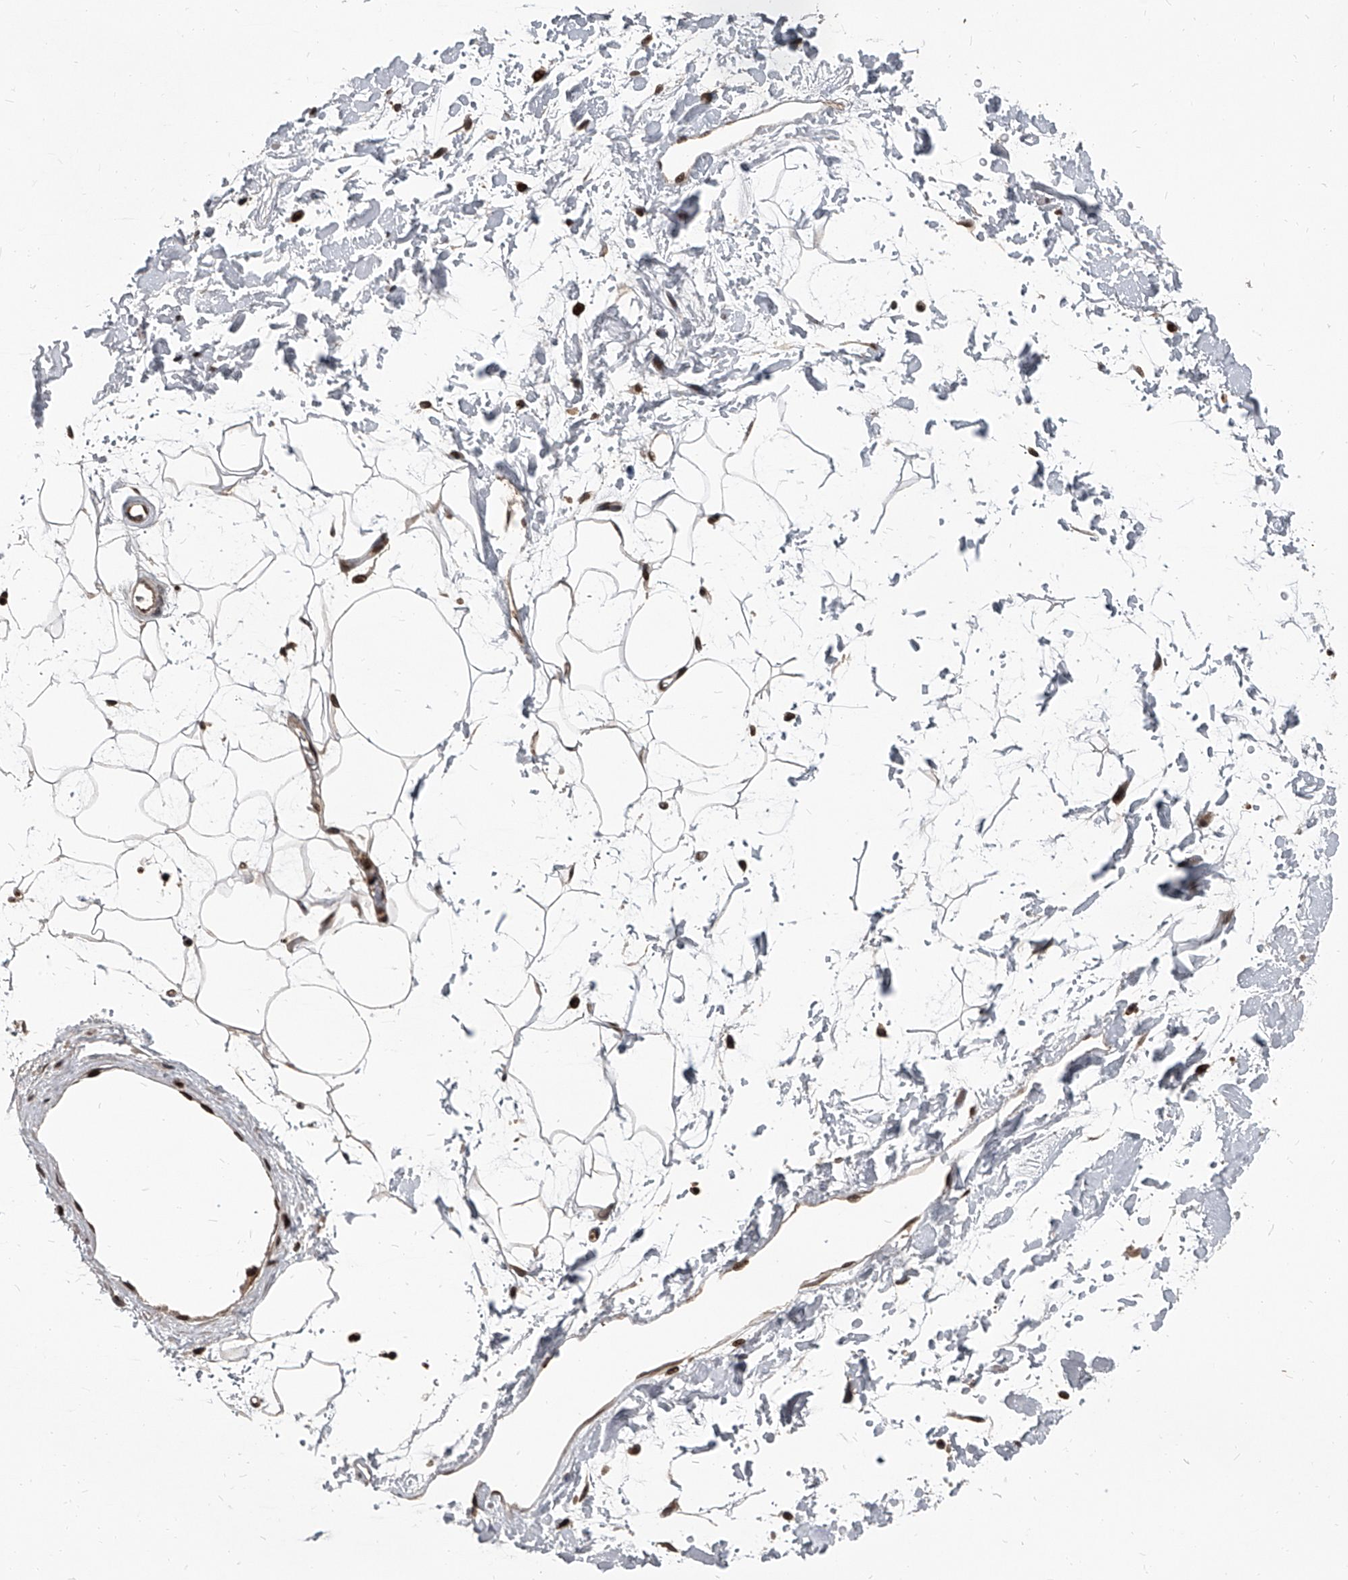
{"staining": {"intensity": "negative", "quantity": "none", "location": "none"}, "tissue": "adipose tissue", "cell_type": "Adipocytes", "image_type": "normal", "snomed": [{"axis": "morphology", "description": "Normal tissue, NOS"}, {"axis": "topography", "description": "Soft tissue"}], "caption": "IHC photomicrograph of unremarkable adipose tissue stained for a protein (brown), which reveals no expression in adipocytes.", "gene": "PHF20", "patient": {"sex": "male", "age": 72}}